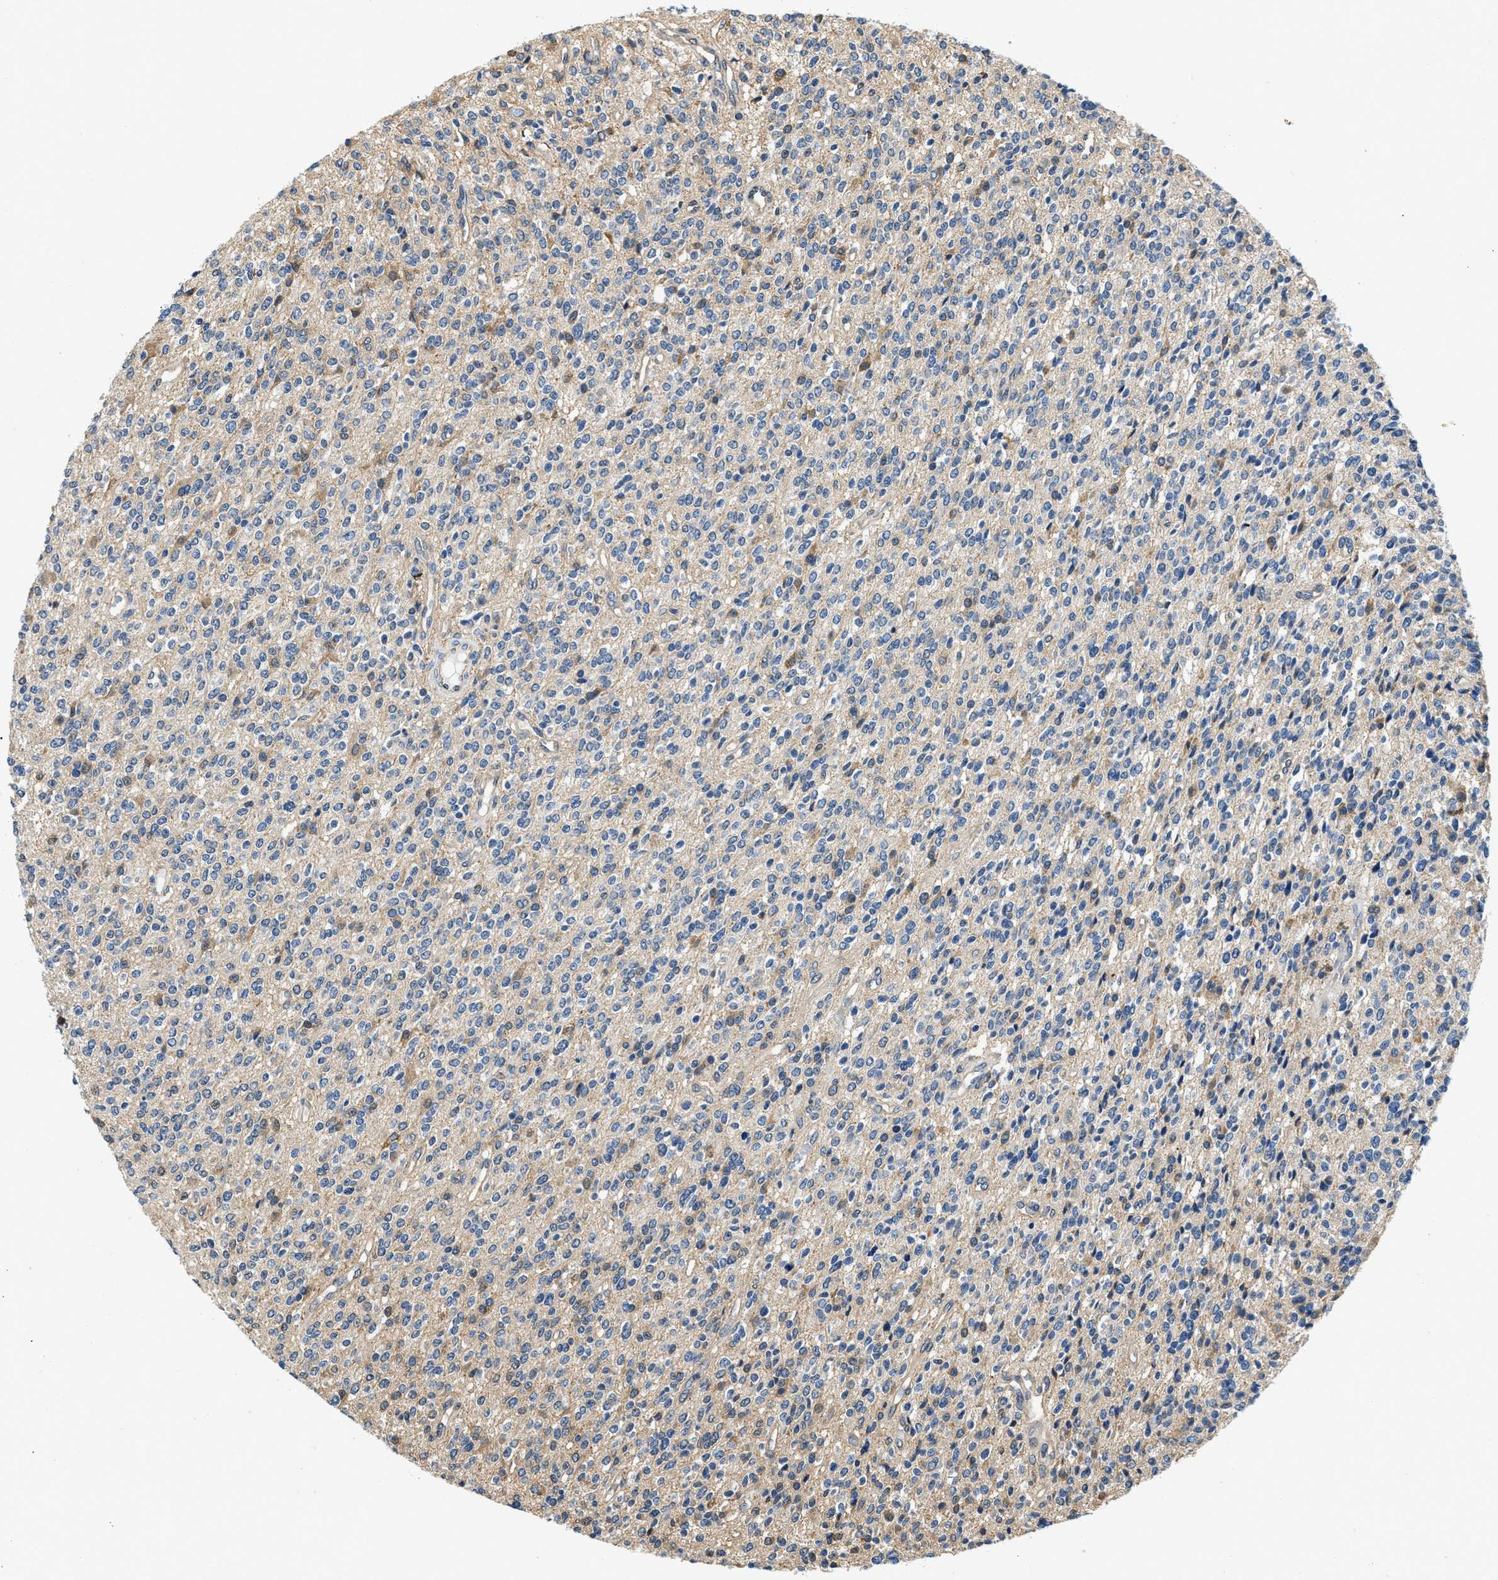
{"staining": {"intensity": "negative", "quantity": "none", "location": "none"}, "tissue": "glioma", "cell_type": "Tumor cells", "image_type": "cancer", "snomed": [{"axis": "morphology", "description": "Glioma, malignant, High grade"}, {"axis": "topography", "description": "Brain"}], "caption": "Image shows no protein expression in tumor cells of glioma tissue. (IHC, brightfield microscopy, high magnification).", "gene": "BCL7C", "patient": {"sex": "male", "age": 34}}